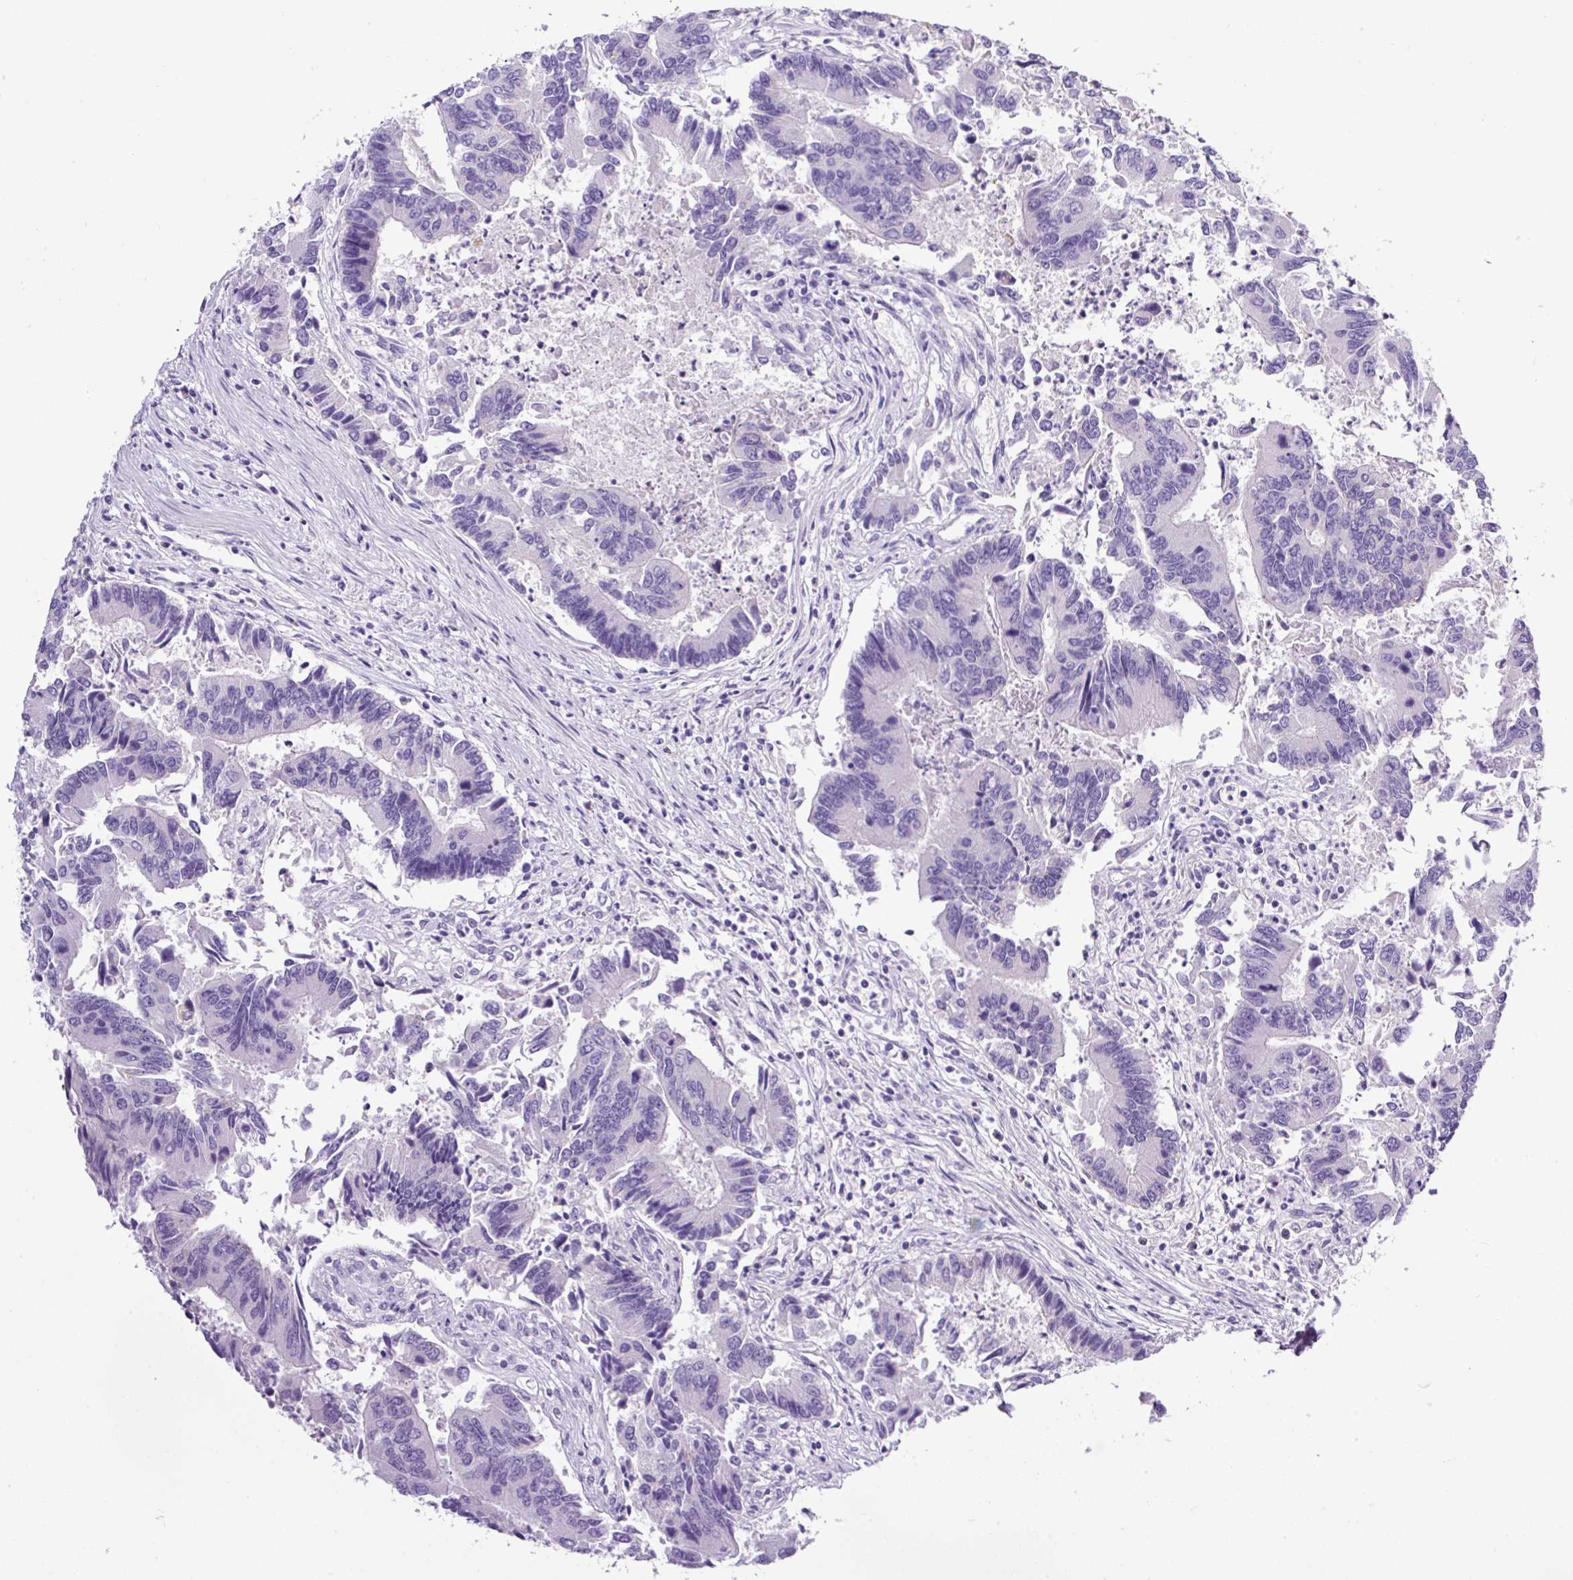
{"staining": {"intensity": "negative", "quantity": "none", "location": "none"}, "tissue": "colorectal cancer", "cell_type": "Tumor cells", "image_type": "cancer", "snomed": [{"axis": "morphology", "description": "Adenocarcinoma, NOS"}, {"axis": "topography", "description": "Colon"}], "caption": "Colorectal cancer (adenocarcinoma) was stained to show a protein in brown. There is no significant staining in tumor cells.", "gene": "SP8", "patient": {"sex": "female", "age": 67}}